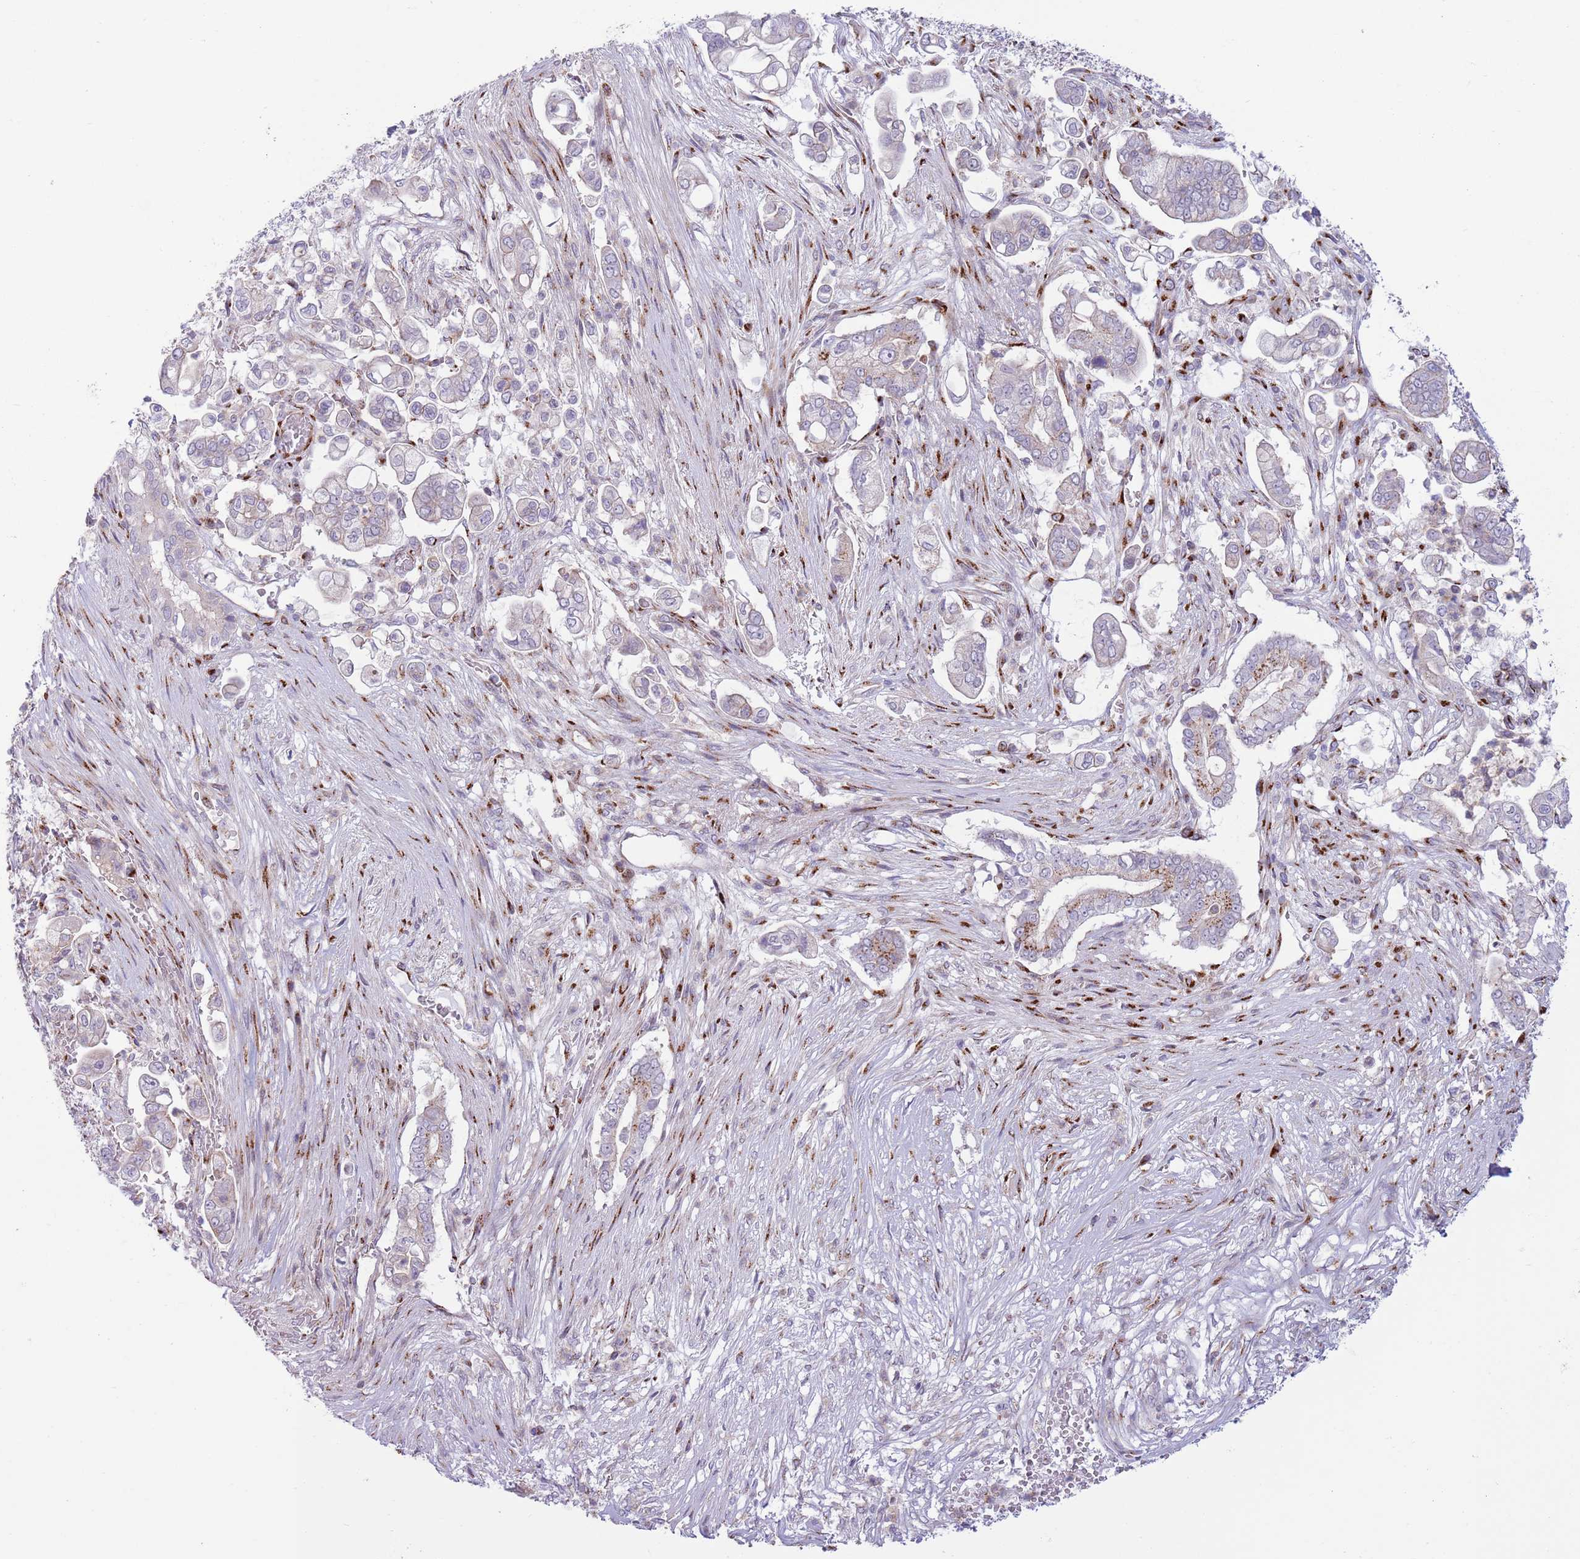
{"staining": {"intensity": "moderate", "quantity": "<25%", "location": "cytoplasmic/membranous"}, "tissue": "pancreatic cancer", "cell_type": "Tumor cells", "image_type": "cancer", "snomed": [{"axis": "morphology", "description": "Adenocarcinoma, NOS"}, {"axis": "topography", "description": "Pancreas"}], "caption": "Immunohistochemical staining of human pancreatic cancer demonstrates moderate cytoplasmic/membranous protein staining in approximately <25% of tumor cells.", "gene": "C20orf96", "patient": {"sex": "female", "age": 69}}